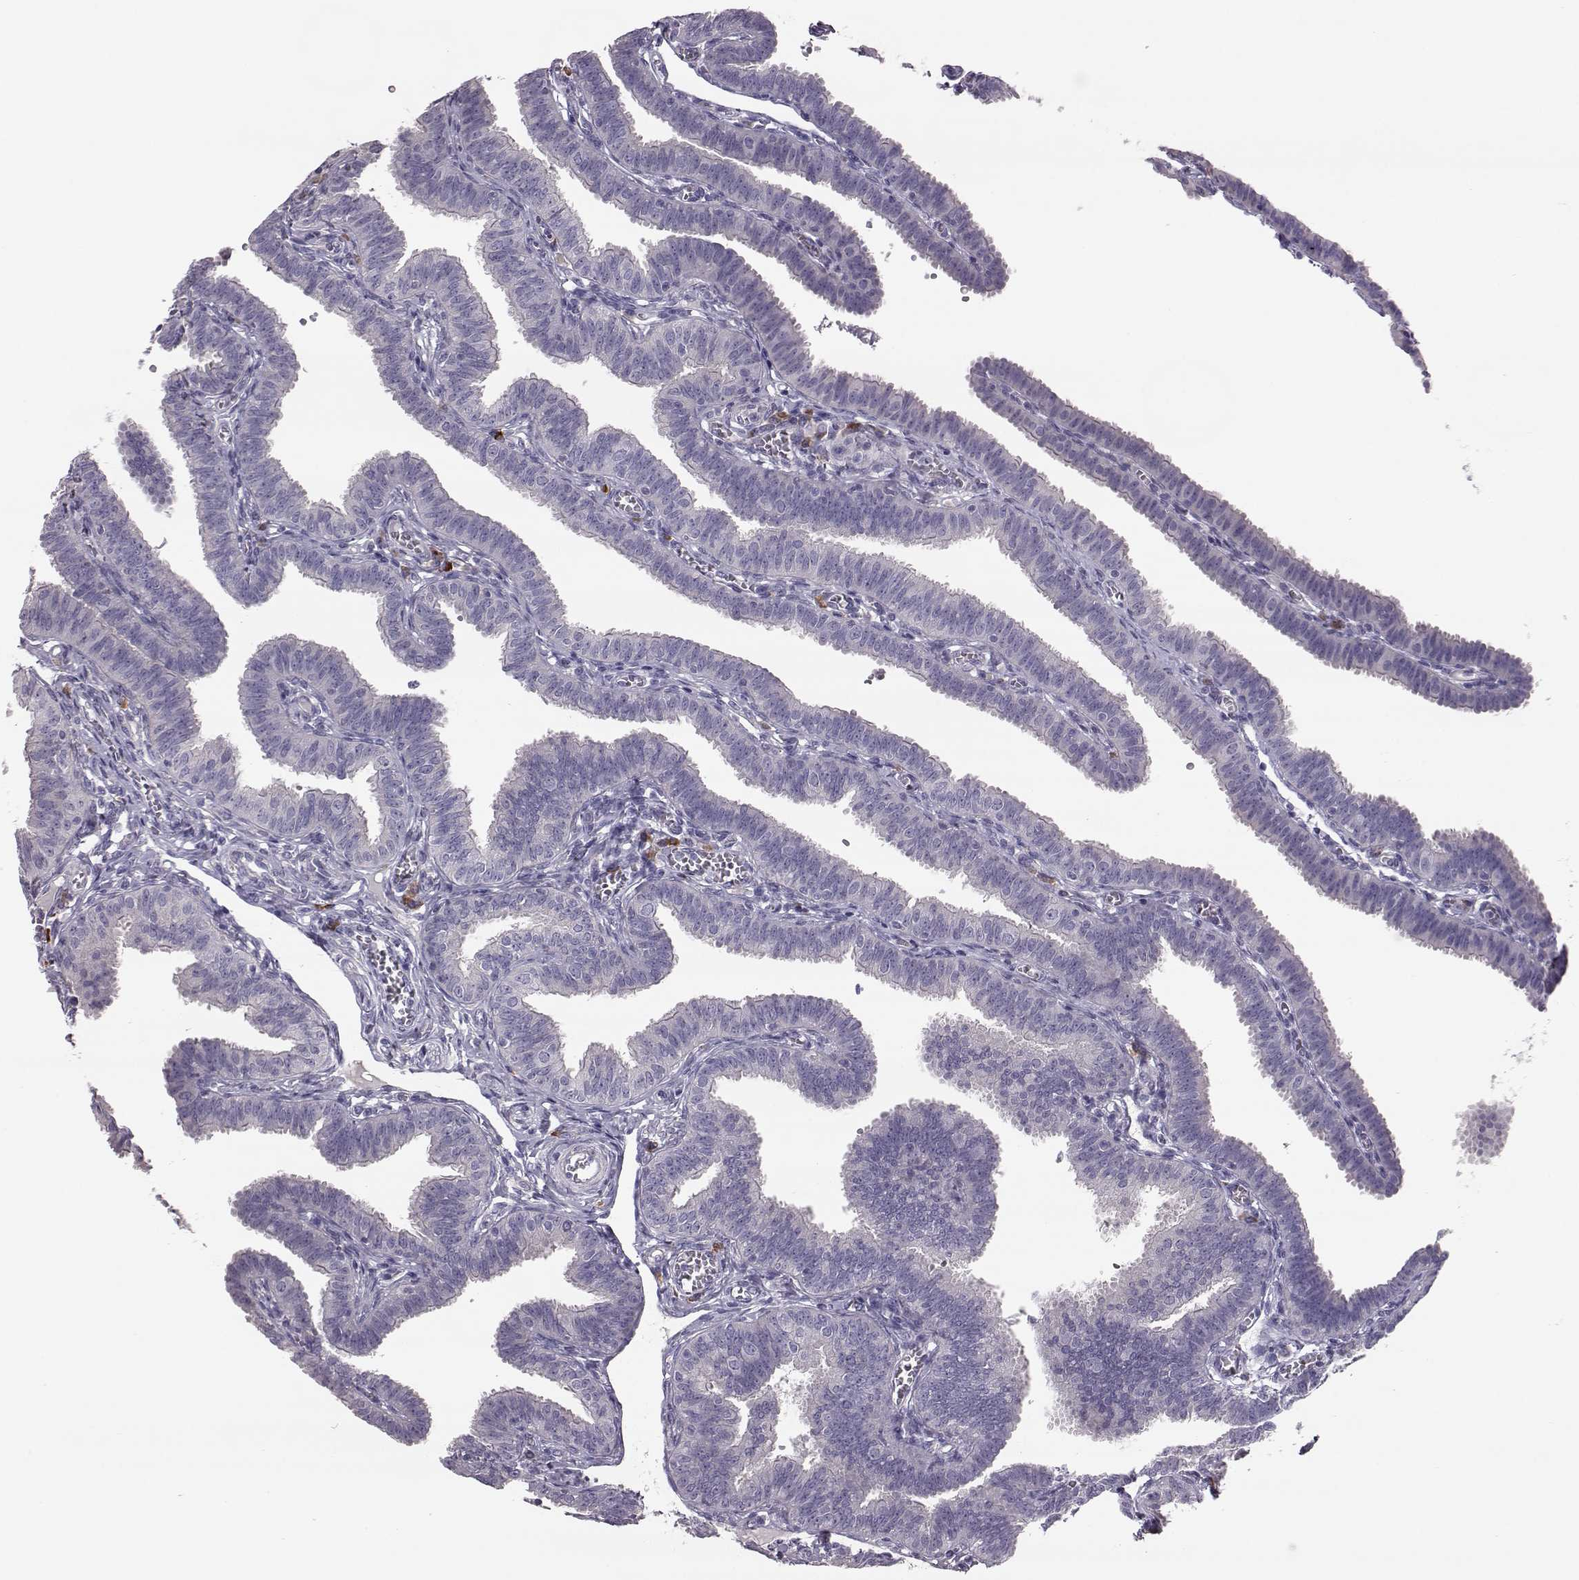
{"staining": {"intensity": "negative", "quantity": "none", "location": "none"}, "tissue": "fallopian tube", "cell_type": "Glandular cells", "image_type": "normal", "snomed": [{"axis": "morphology", "description": "Normal tissue, NOS"}, {"axis": "topography", "description": "Fallopian tube"}], "caption": "A photomicrograph of fallopian tube stained for a protein demonstrates no brown staining in glandular cells.", "gene": "ADGRG5", "patient": {"sex": "female", "age": 25}}